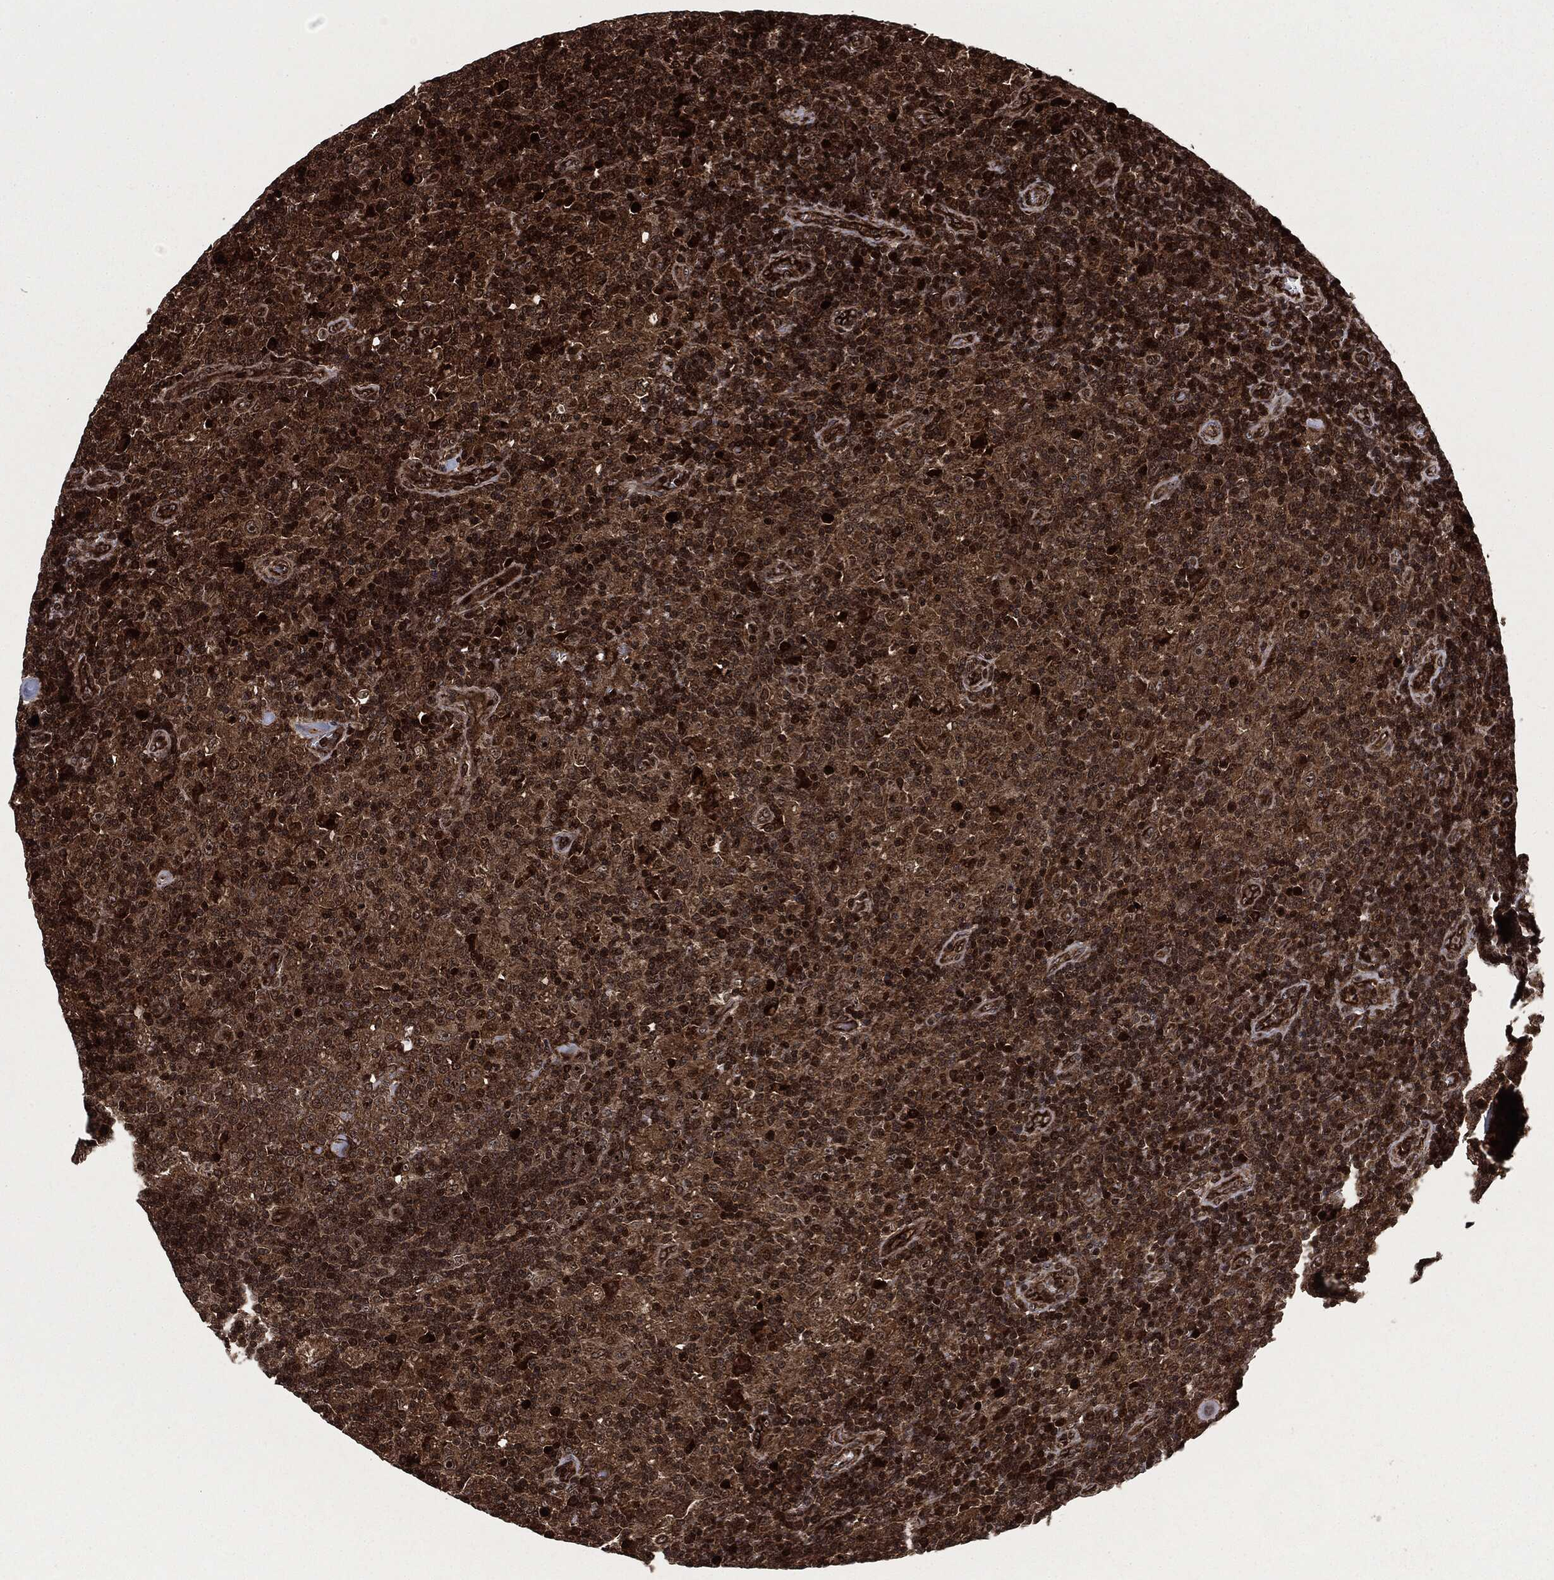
{"staining": {"intensity": "strong", "quantity": ">75%", "location": "cytoplasmic/membranous,nuclear"}, "tissue": "lymphoma", "cell_type": "Tumor cells", "image_type": "cancer", "snomed": [{"axis": "morphology", "description": "Hodgkin's disease, NOS"}, {"axis": "topography", "description": "Lymph node"}], "caption": "This is a histology image of IHC staining of Hodgkin's disease, which shows strong positivity in the cytoplasmic/membranous and nuclear of tumor cells.", "gene": "CARD6", "patient": {"sex": "male", "age": 70}}